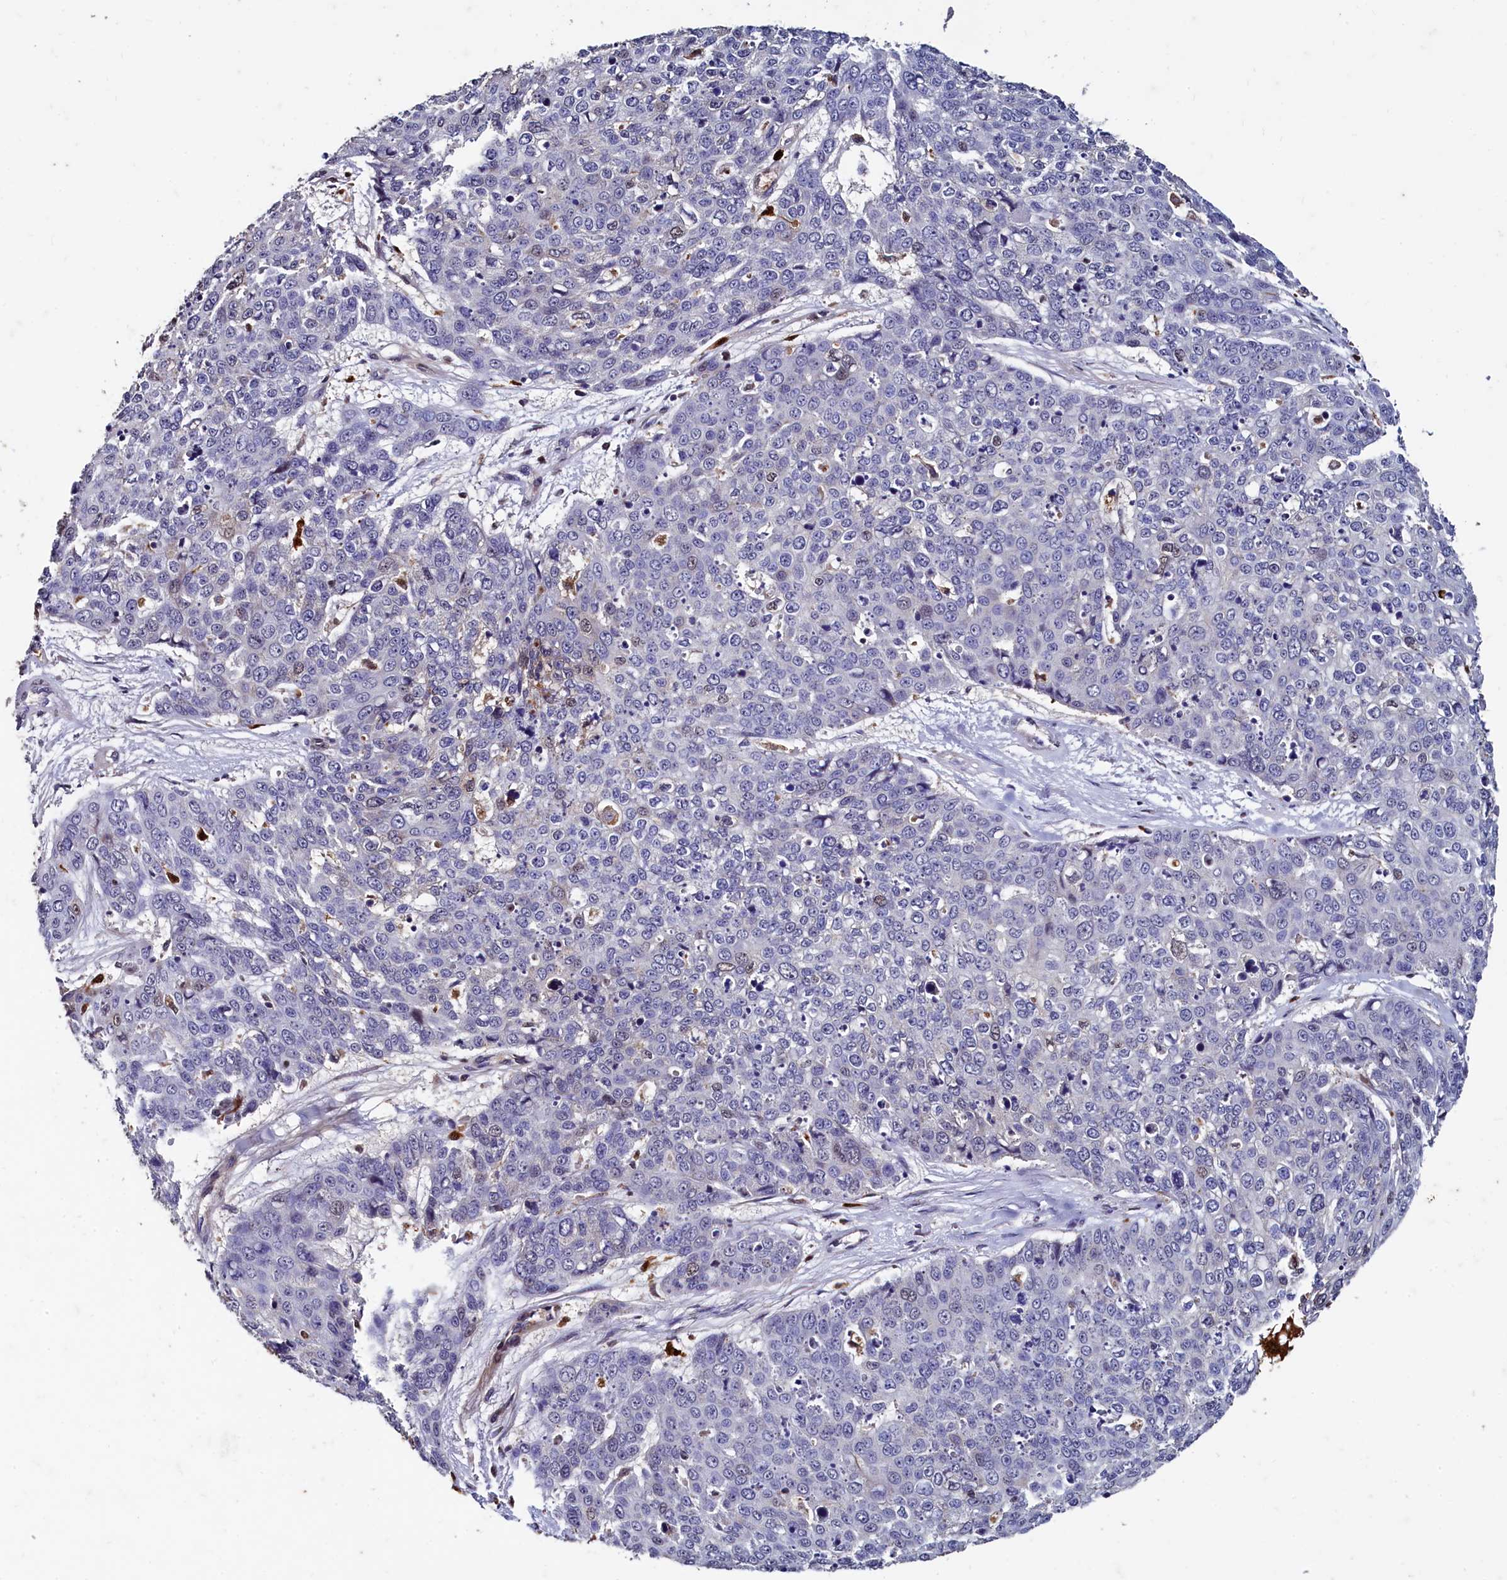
{"staining": {"intensity": "negative", "quantity": "none", "location": "none"}, "tissue": "skin cancer", "cell_type": "Tumor cells", "image_type": "cancer", "snomed": [{"axis": "morphology", "description": "Squamous cell carcinoma, NOS"}, {"axis": "topography", "description": "Skin"}], "caption": "Tumor cells show no significant expression in skin squamous cell carcinoma.", "gene": "CSTPP1", "patient": {"sex": "male", "age": 71}}